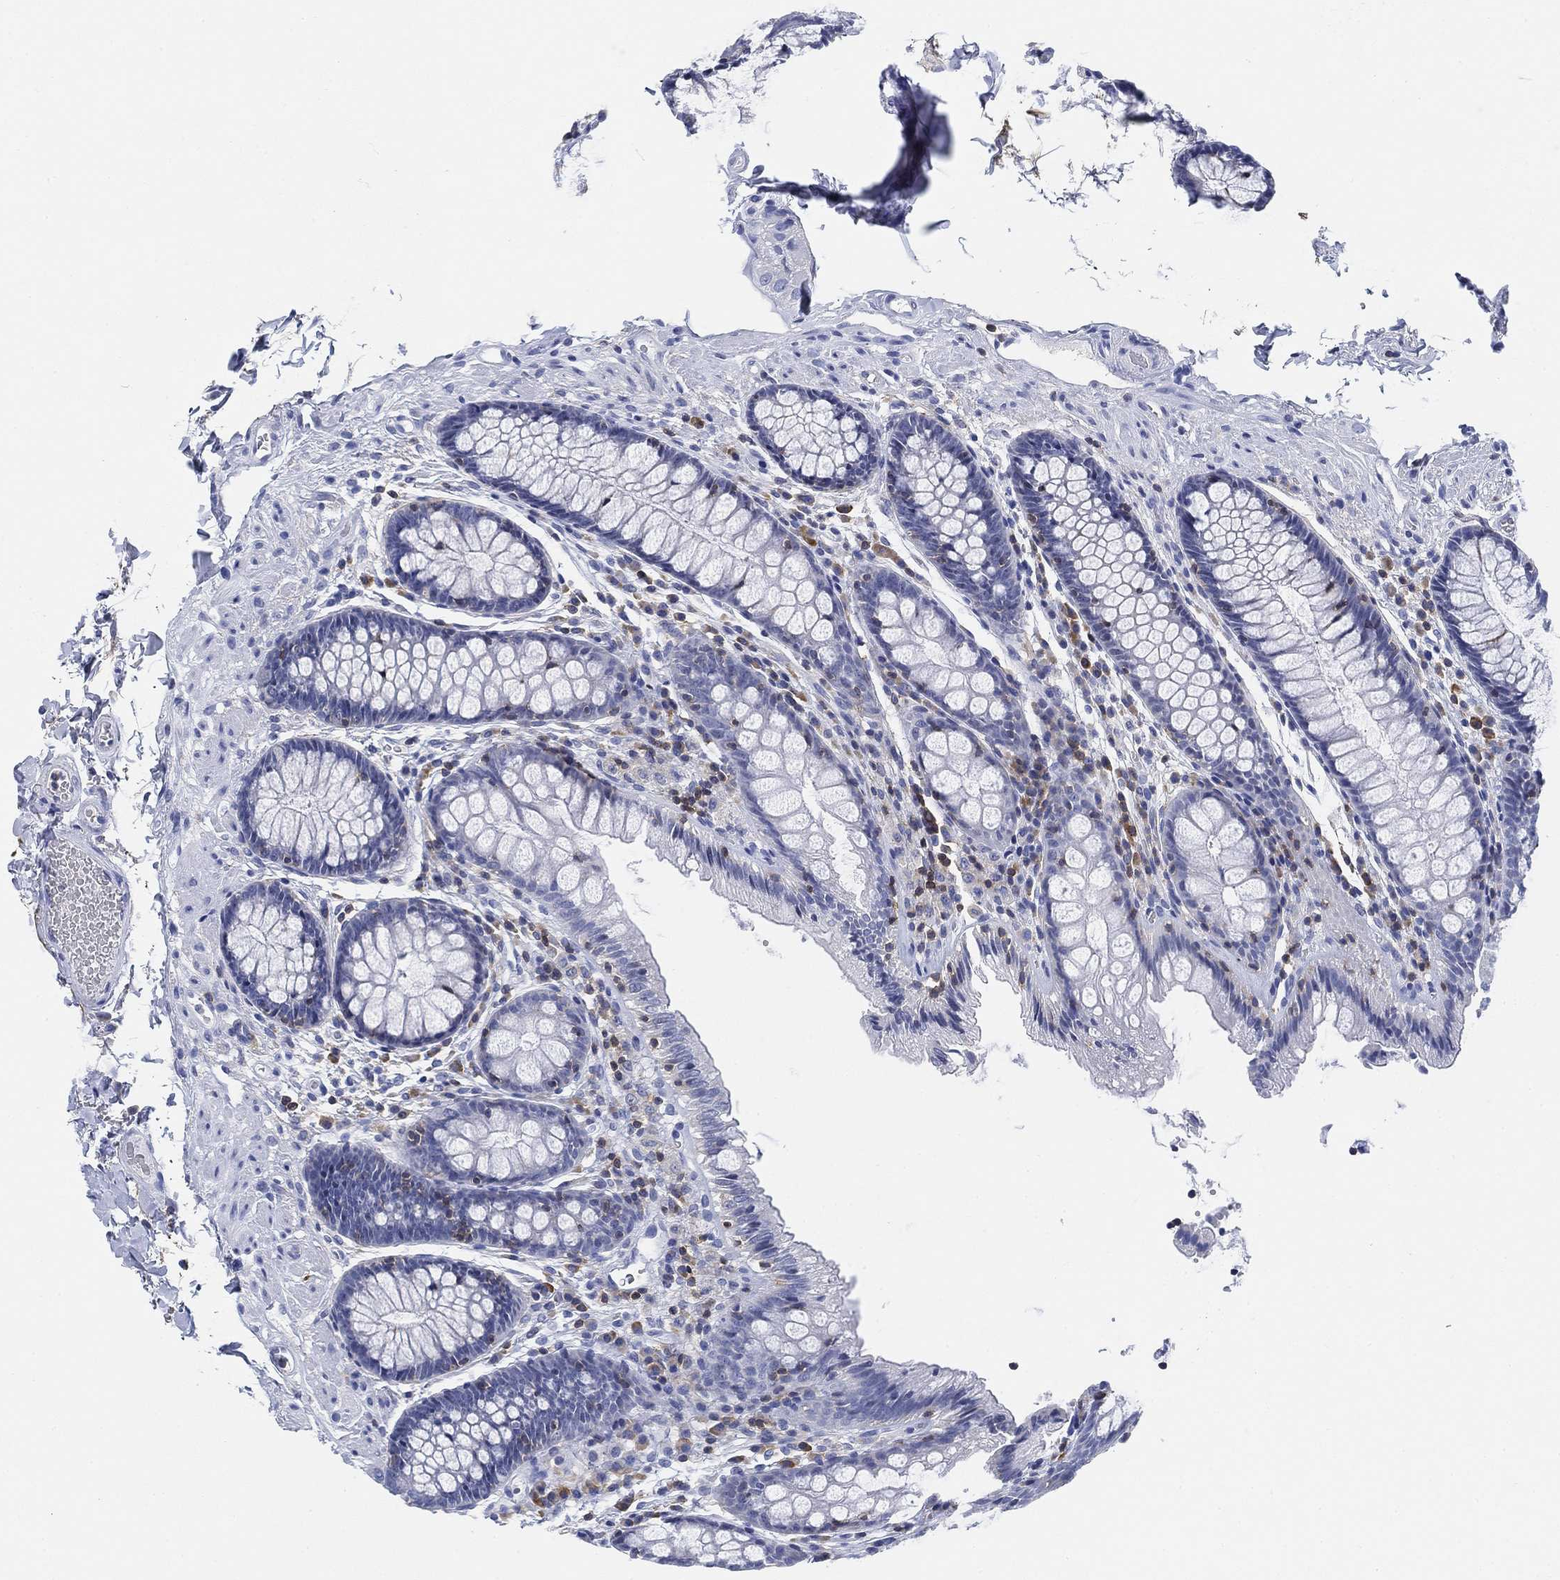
{"staining": {"intensity": "negative", "quantity": "none", "location": "none"}, "tissue": "colon", "cell_type": "Endothelial cells", "image_type": "normal", "snomed": [{"axis": "morphology", "description": "Normal tissue, NOS"}, {"axis": "topography", "description": "Colon"}], "caption": "Protein analysis of normal colon demonstrates no significant staining in endothelial cells.", "gene": "FYB1", "patient": {"sex": "female", "age": 86}}